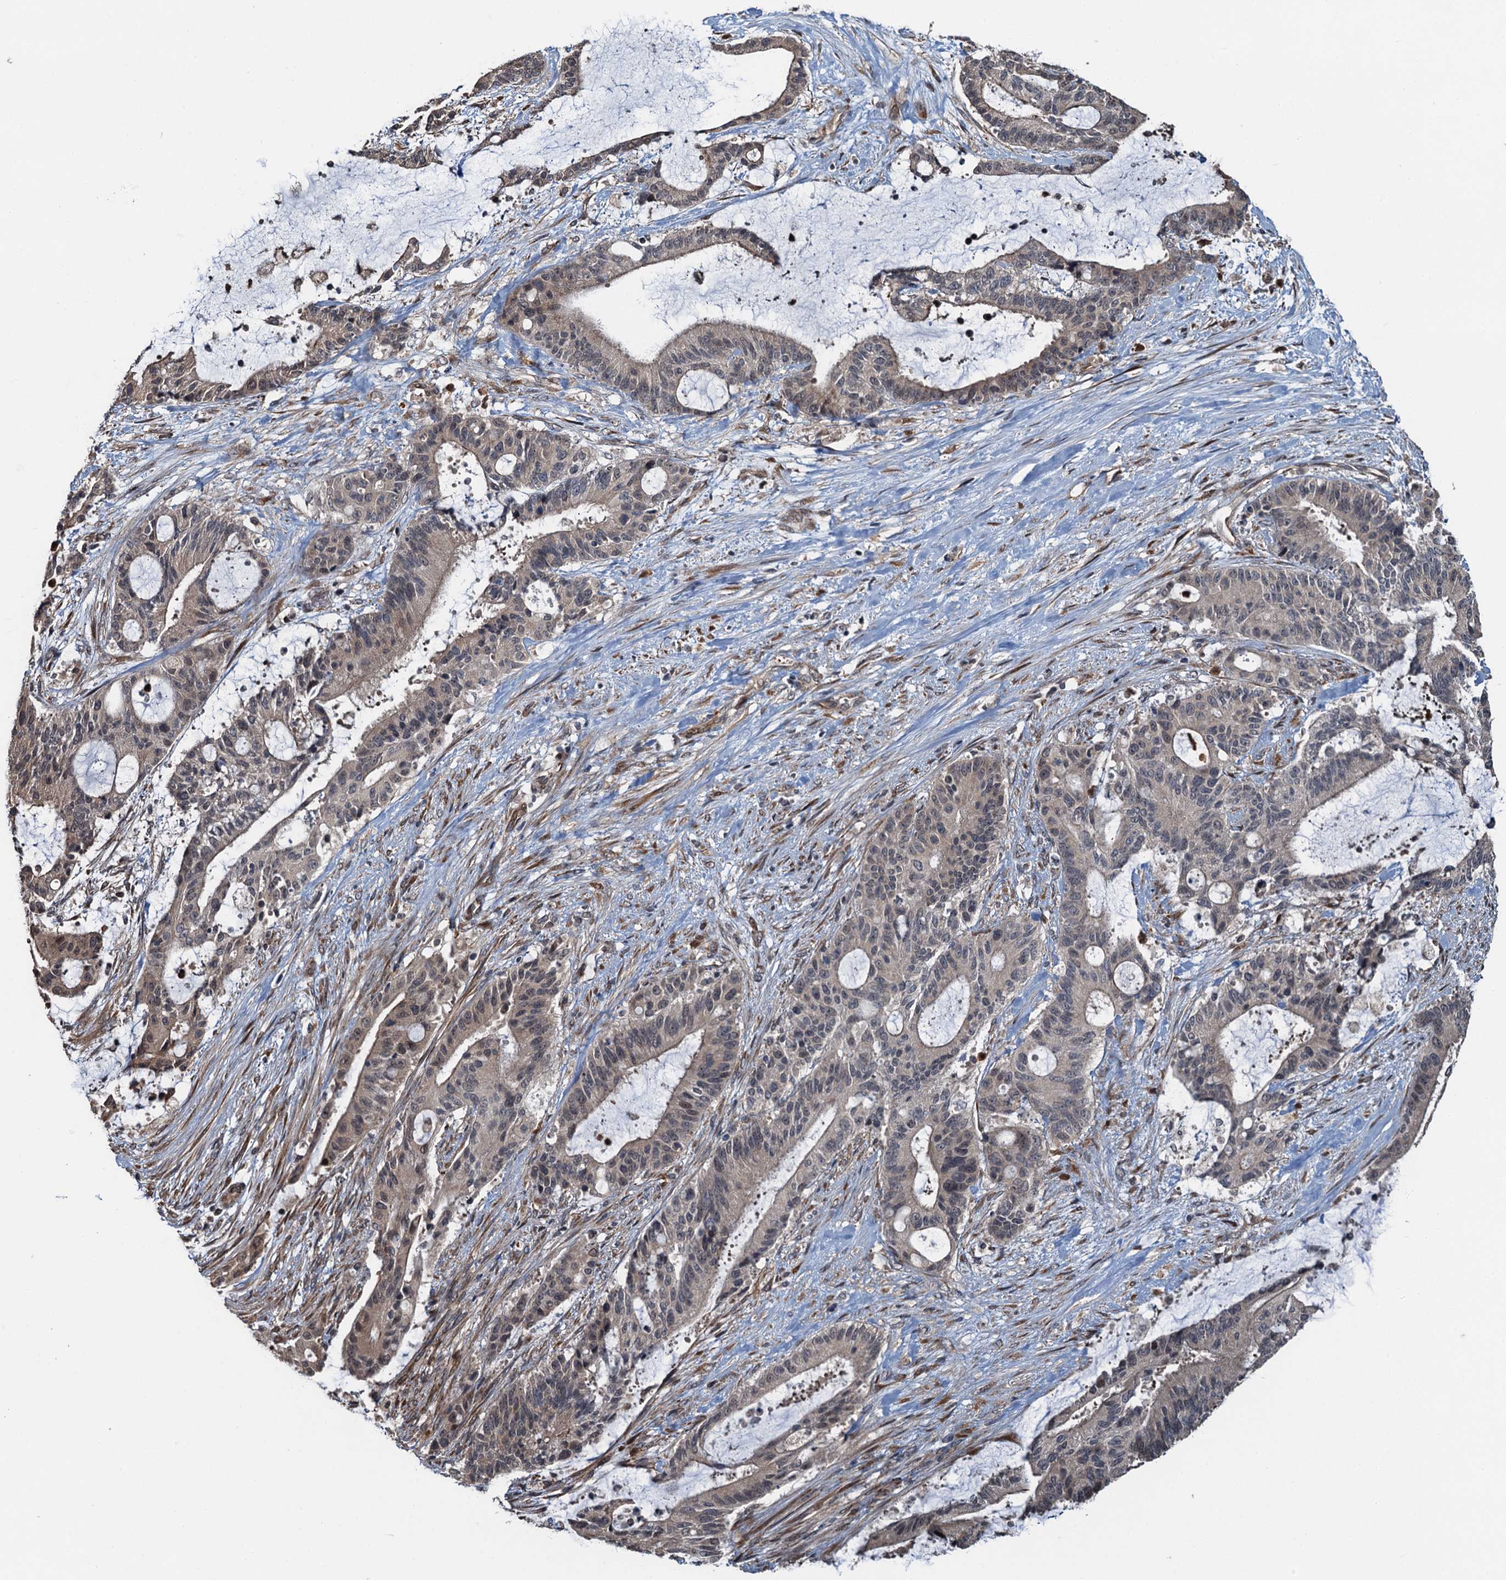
{"staining": {"intensity": "negative", "quantity": "none", "location": "none"}, "tissue": "liver cancer", "cell_type": "Tumor cells", "image_type": "cancer", "snomed": [{"axis": "morphology", "description": "Normal tissue, NOS"}, {"axis": "morphology", "description": "Cholangiocarcinoma"}, {"axis": "topography", "description": "Liver"}, {"axis": "topography", "description": "Peripheral nerve tissue"}], "caption": "Cholangiocarcinoma (liver) was stained to show a protein in brown. There is no significant staining in tumor cells.", "gene": "WHAMM", "patient": {"sex": "female", "age": 73}}